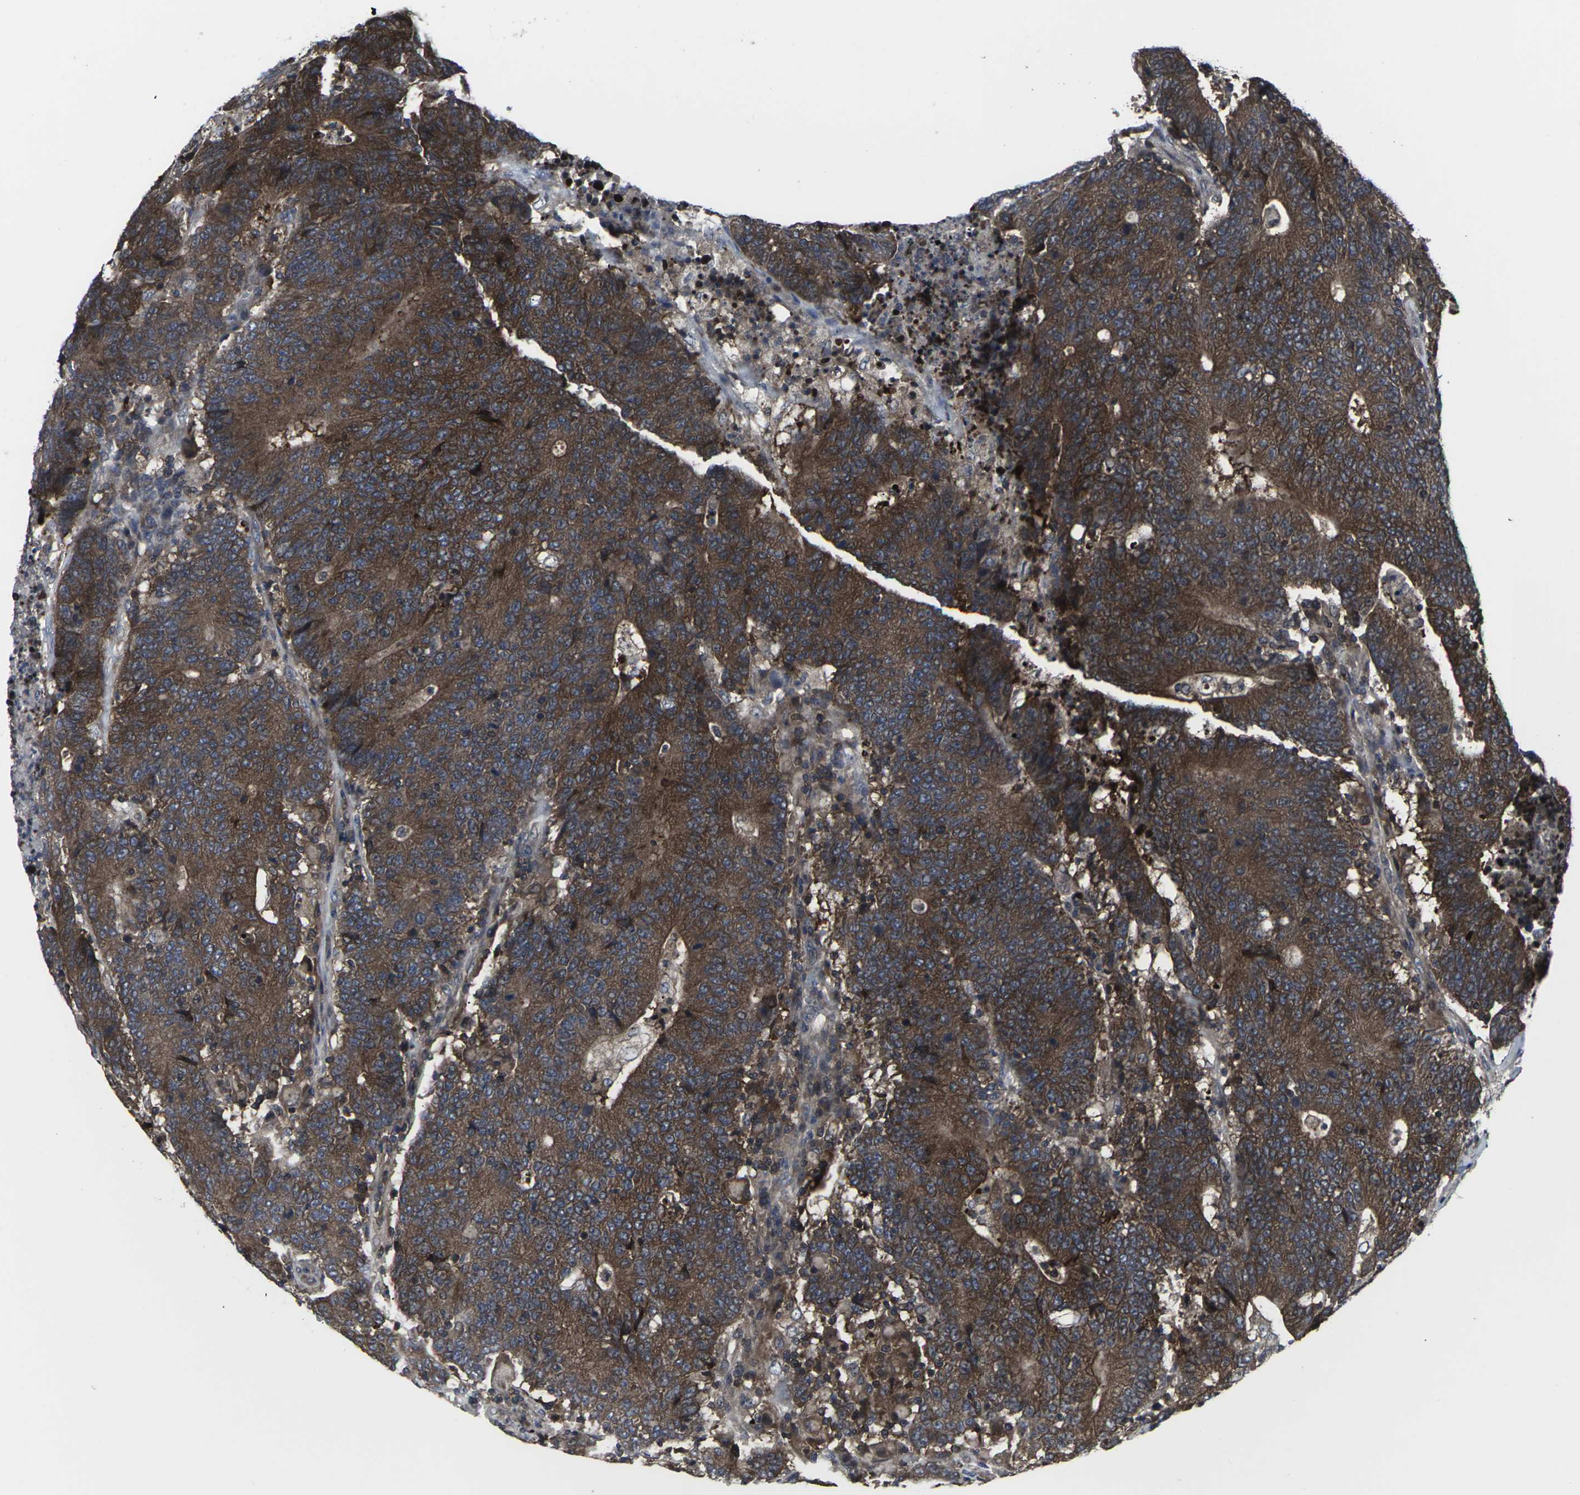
{"staining": {"intensity": "strong", "quantity": ">75%", "location": "cytoplasmic/membranous"}, "tissue": "colorectal cancer", "cell_type": "Tumor cells", "image_type": "cancer", "snomed": [{"axis": "morphology", "description": "Normal tissue, NOS"}, {"axis": "morphology", "description": "Adenocarcinoma, NOS"}, {"axis": "topography", "description": "Colon"}], "caption": "IHC of human colorectal adenocarcinoma reveals high levels of strong cytoplasmic/membranous staining in approximately >75% of tumor cells.", "gene": "HPRT1", "patient": {"sex": "female", "age": 75}}